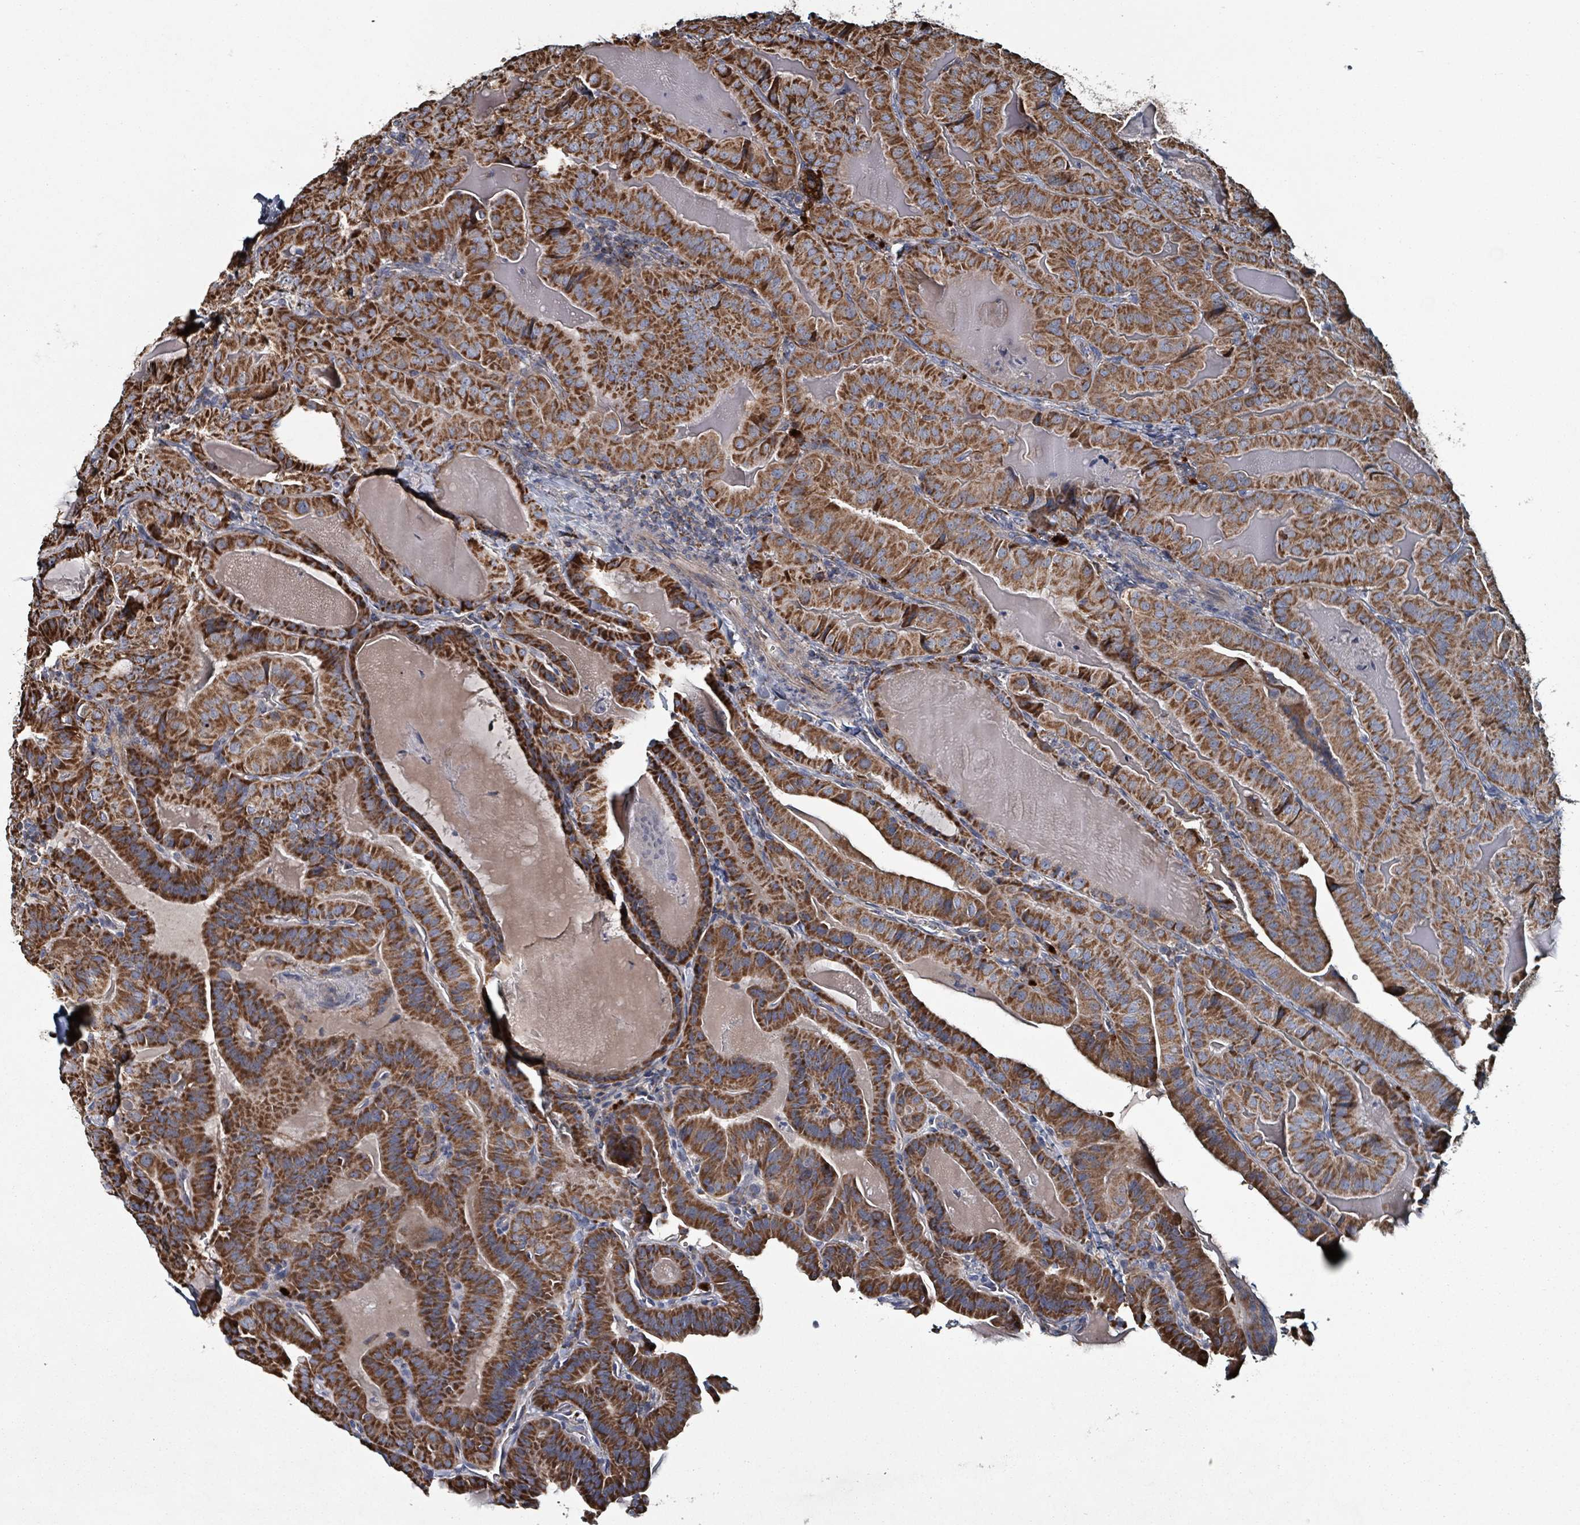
{"staining": {"intensity": "strong", "quantity": ">75%", "location": "cytoplasmic/membranous"}, "tissue": "thyroid cancer", "cell_type": "Tumor cells", "image_type": "cancer", "snomed": [{"axis": "morphology", "description": "Papillary adenocarcinoma, NOS"}, {"axis": "topography", "description": "Thyroid gland"}], "caption": "Protein staining of thyroid papillary adenocarcinoma tissue reveals strong cytoplasmic/membranous staining in approximately >75% of tumor cells. Immunohistochemistry (ihc) stains the protein of interest in brown and the nuclei are stained blue.", "gene": "ABHD18", "patient": {"sex": "female", "age": 68}}